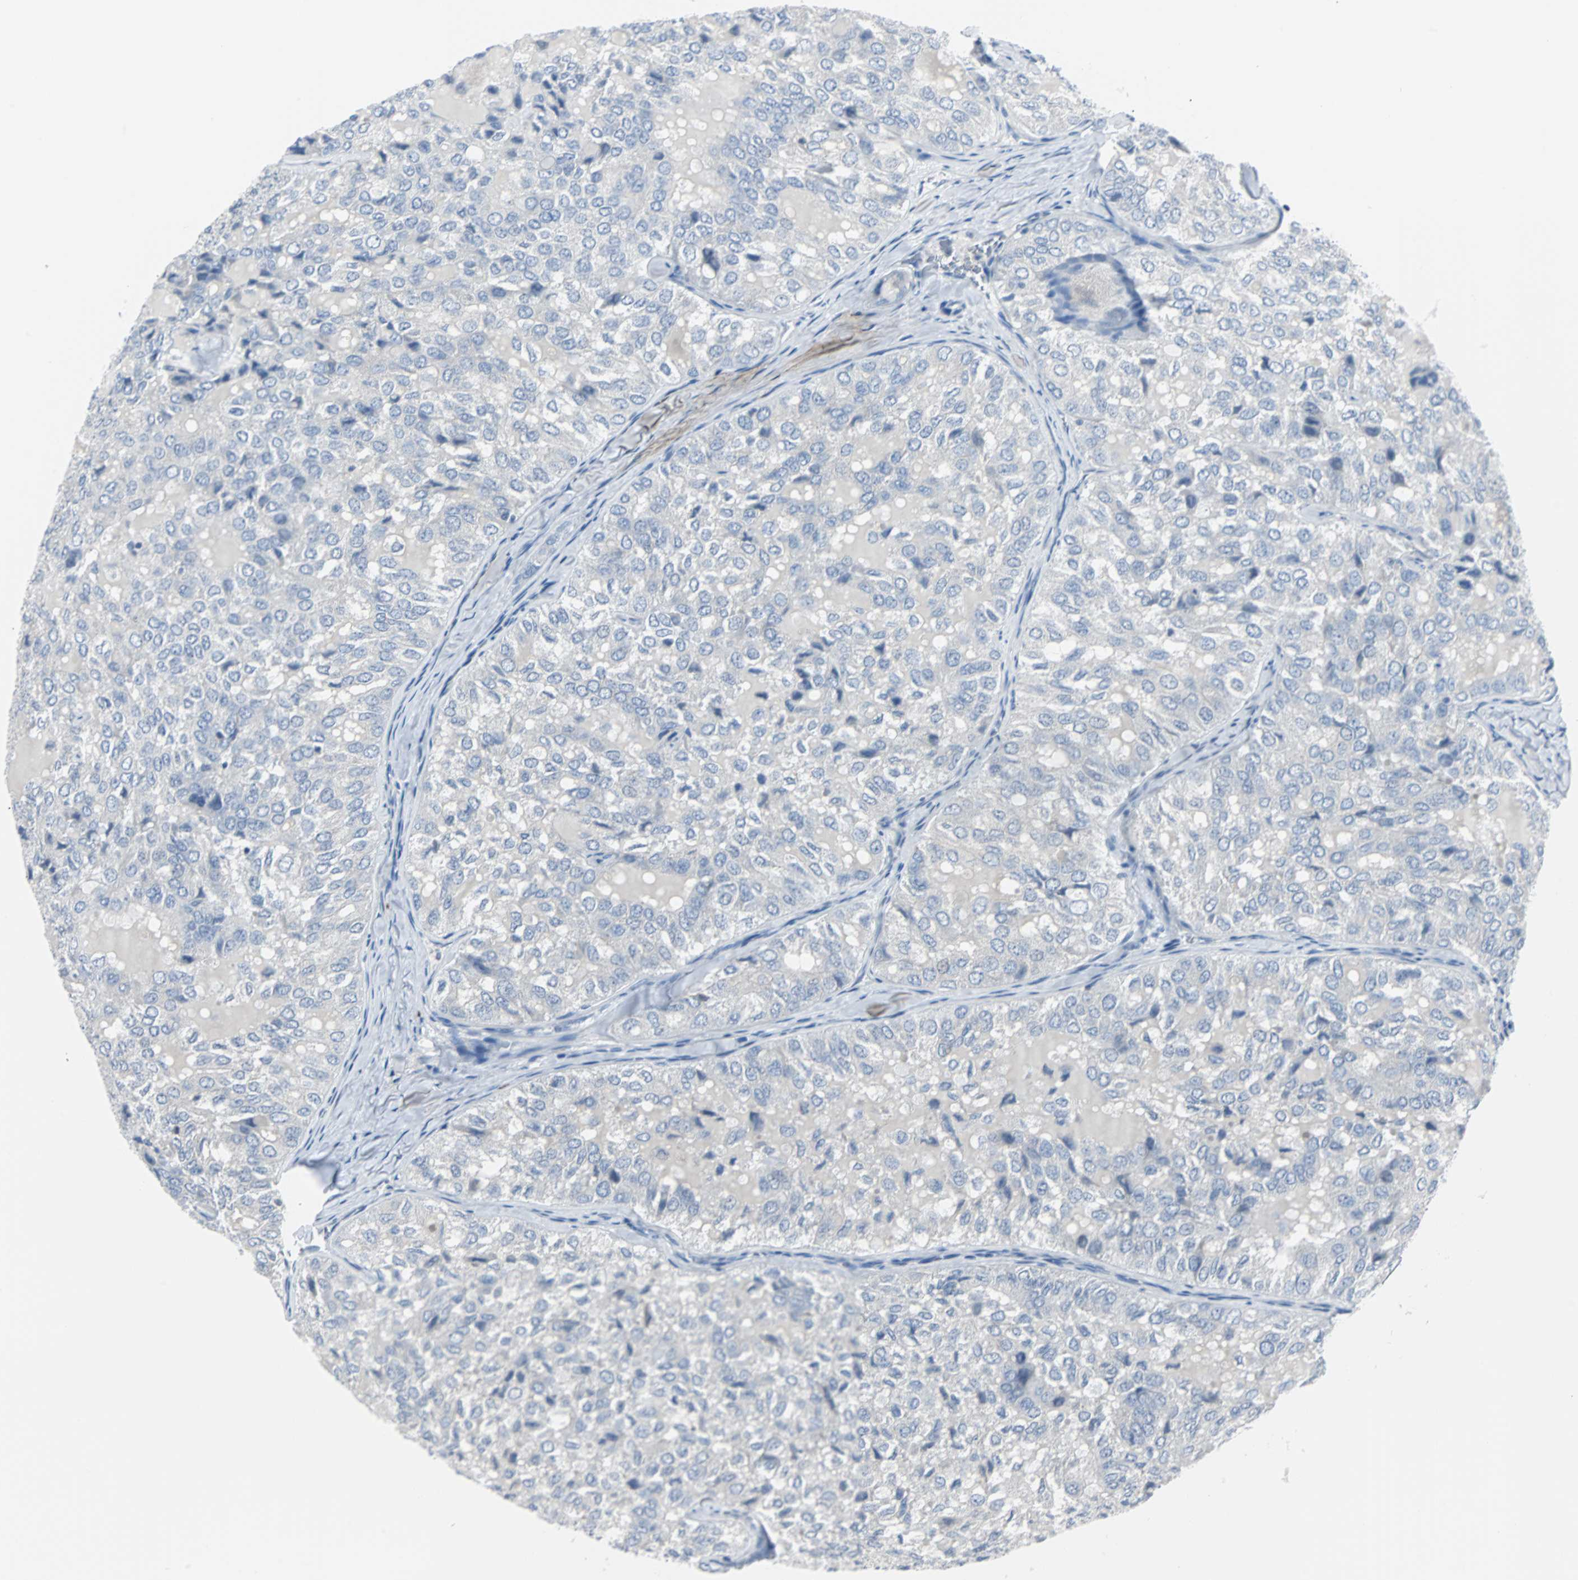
{"staining": {"intensity": "negative", "quantity": "none", "location": "none"}, "tissue": "thyroid cancer", "cell_type": "Tumor cells", "image_type": "cancer", "snomed": [{"axis": "morphology", "description": "Follicular adenoma carcinoma, NOS"}, {"axis": "topography", "description": "Thyroid gland"}], "caption": "IHC photomicrograph of human thyroid cancer stained for a protein (brown), which demonstrates no expression in tumor cells. (DAB immunohistochemistry (IHC), high magnification).", "gene": "RASA1", "patient": {"sex": "male", "age": 75}}